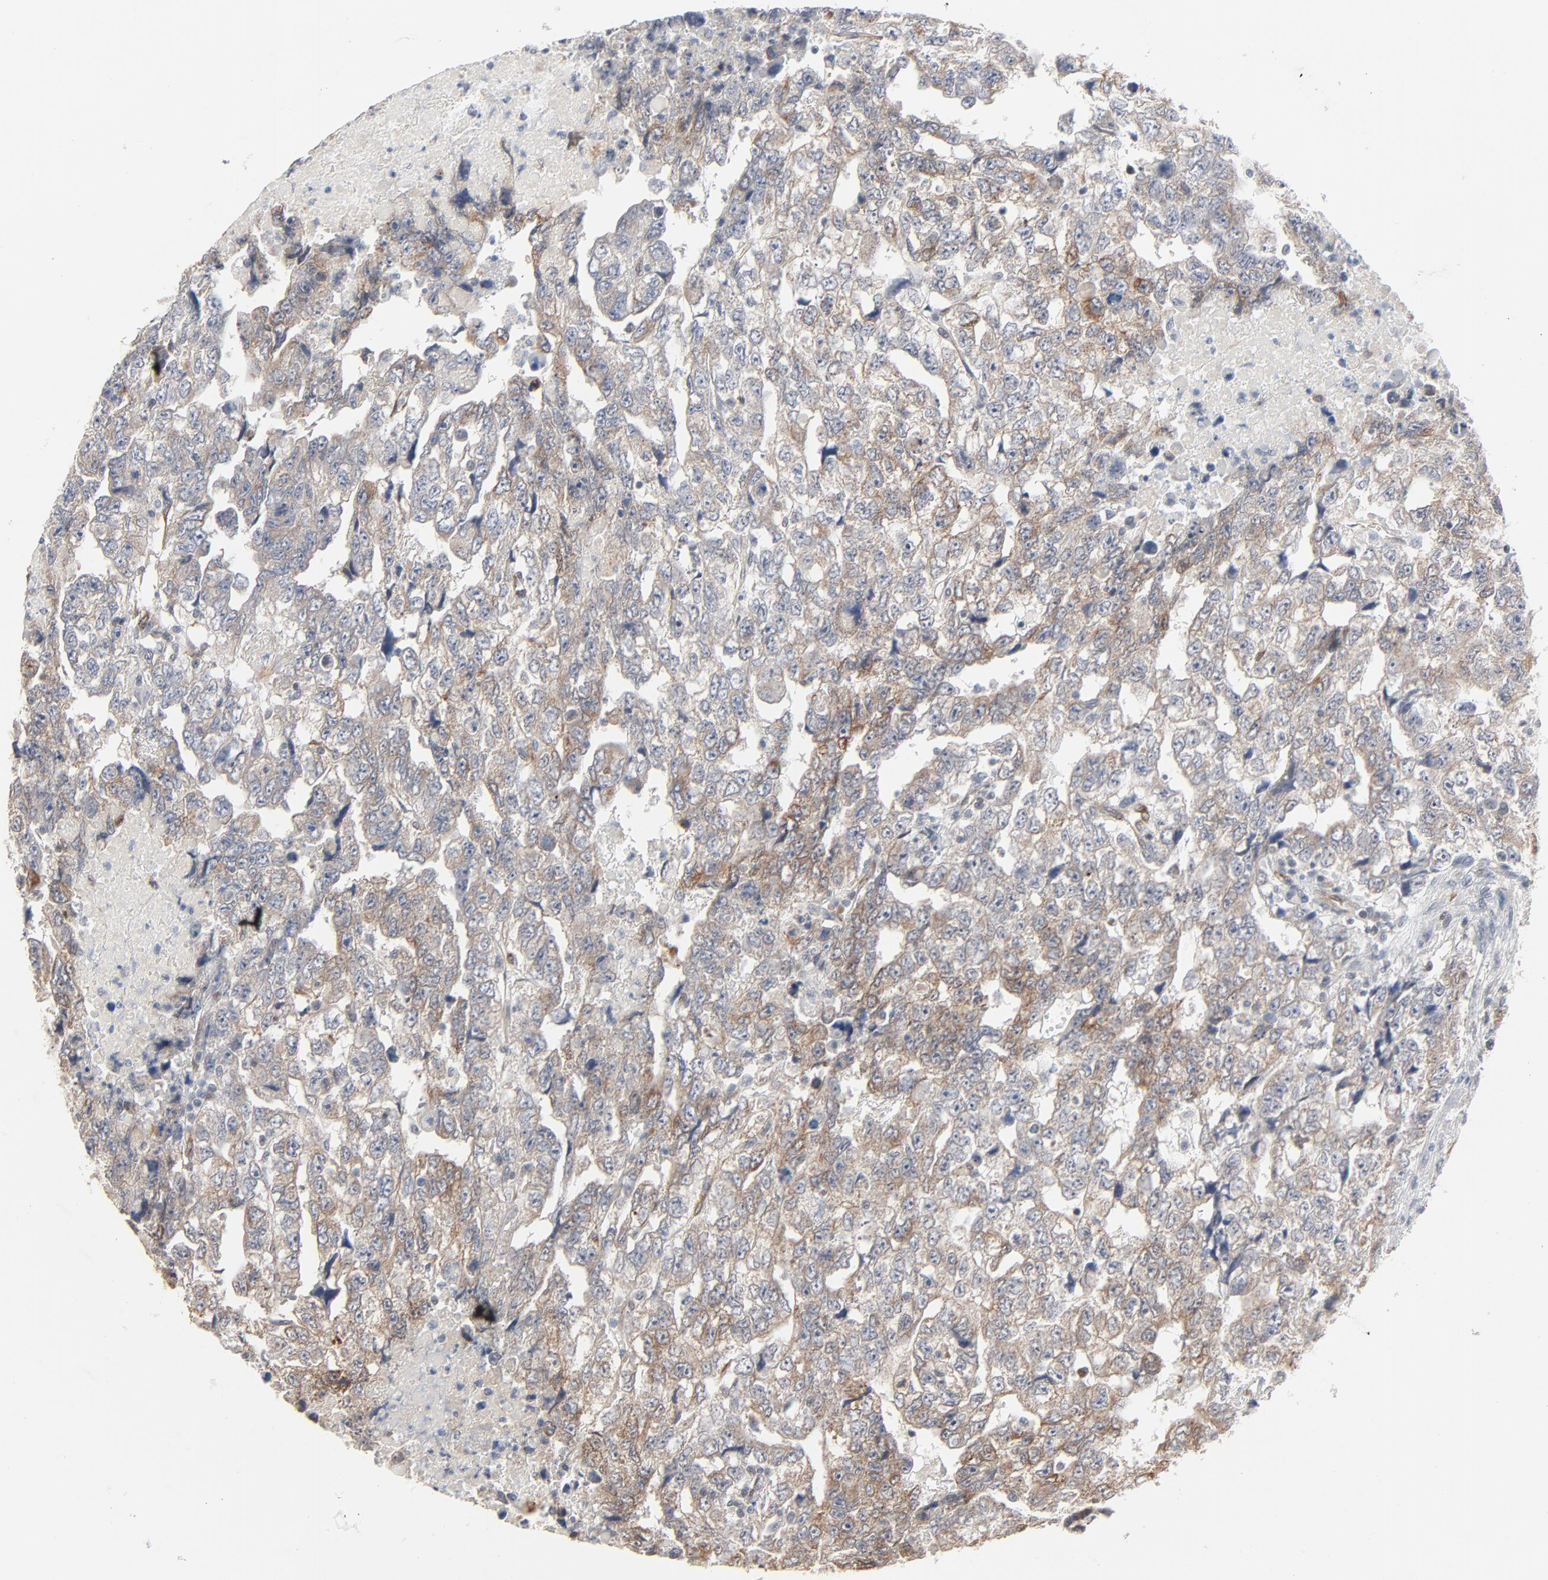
{"staining": {"intensity": "weak", "quantity": ">75%", "location": "cytoplasmic/membranous"}, "tissue": "testis cancer", "cell_type": "Tumor cells", "image_type": "cancer", "snomed": [{"axis": "morphology", "description": "Carcinoma, Embryonal, NOS"}, {"axis": "topography", "description": "Testis"}], "caption": "Immunohistochemistry of testis cancer displays low levels of weak cytoplasmic/membranous positivity in about >75% of tumor cells. (DAB (3,3'-diaminobenzidine) IHC with brightfield microscopy, high magnification).", "gene": "ITPR3", "patient": {"sex": "male", "age": 36}}